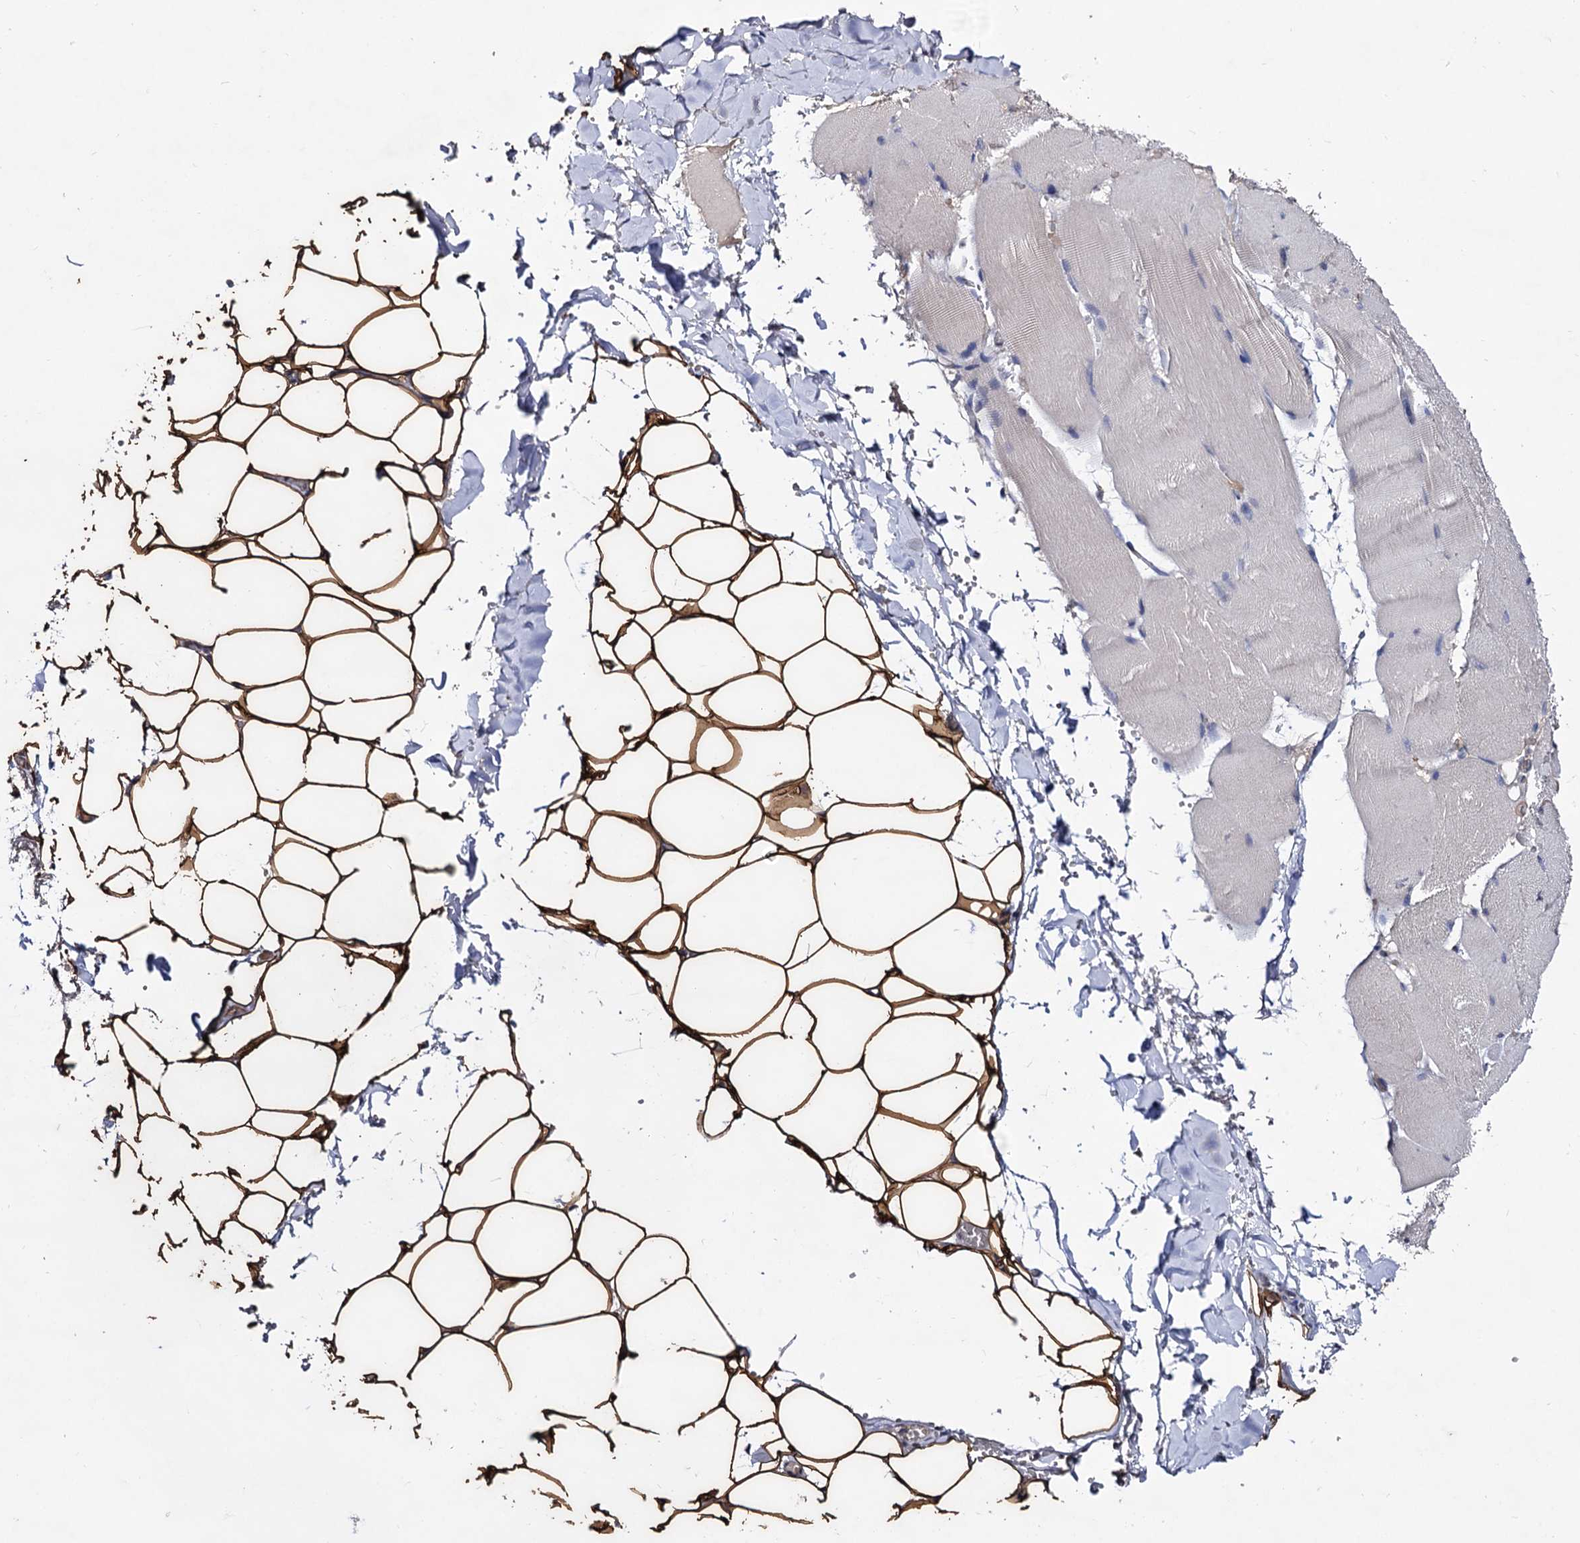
{"staining": {"intensity": "strong", "quantity": ">75%", "location": "cytoplasmic/membranous"}, "tissue": "adipose tissue", "cell_type": "Adipocytes", "image_type": "normal", "snomed": [{"axis": "morphology", "description": "Normal tissue, NOS"}, {"axis": "topography", "description": "Skeletal muscle"}, {"axis": "topography", "description": "Peripheral nerve tissue"}], "caption": "Immunohistochemistry staining of unremarkable adipose tissue, which exhibits high levels of strong cytoplasmic/membranous staining in about >75% of adipocytes indicating strong cytoplasmic/membranous protein positivity. The staining was performed using DAB (brown) for protein detection and nuclei were counterstained in hematoxylin (blue).", "gene": "PLIN1", "patient": {"sex": "female", "age": 55}}